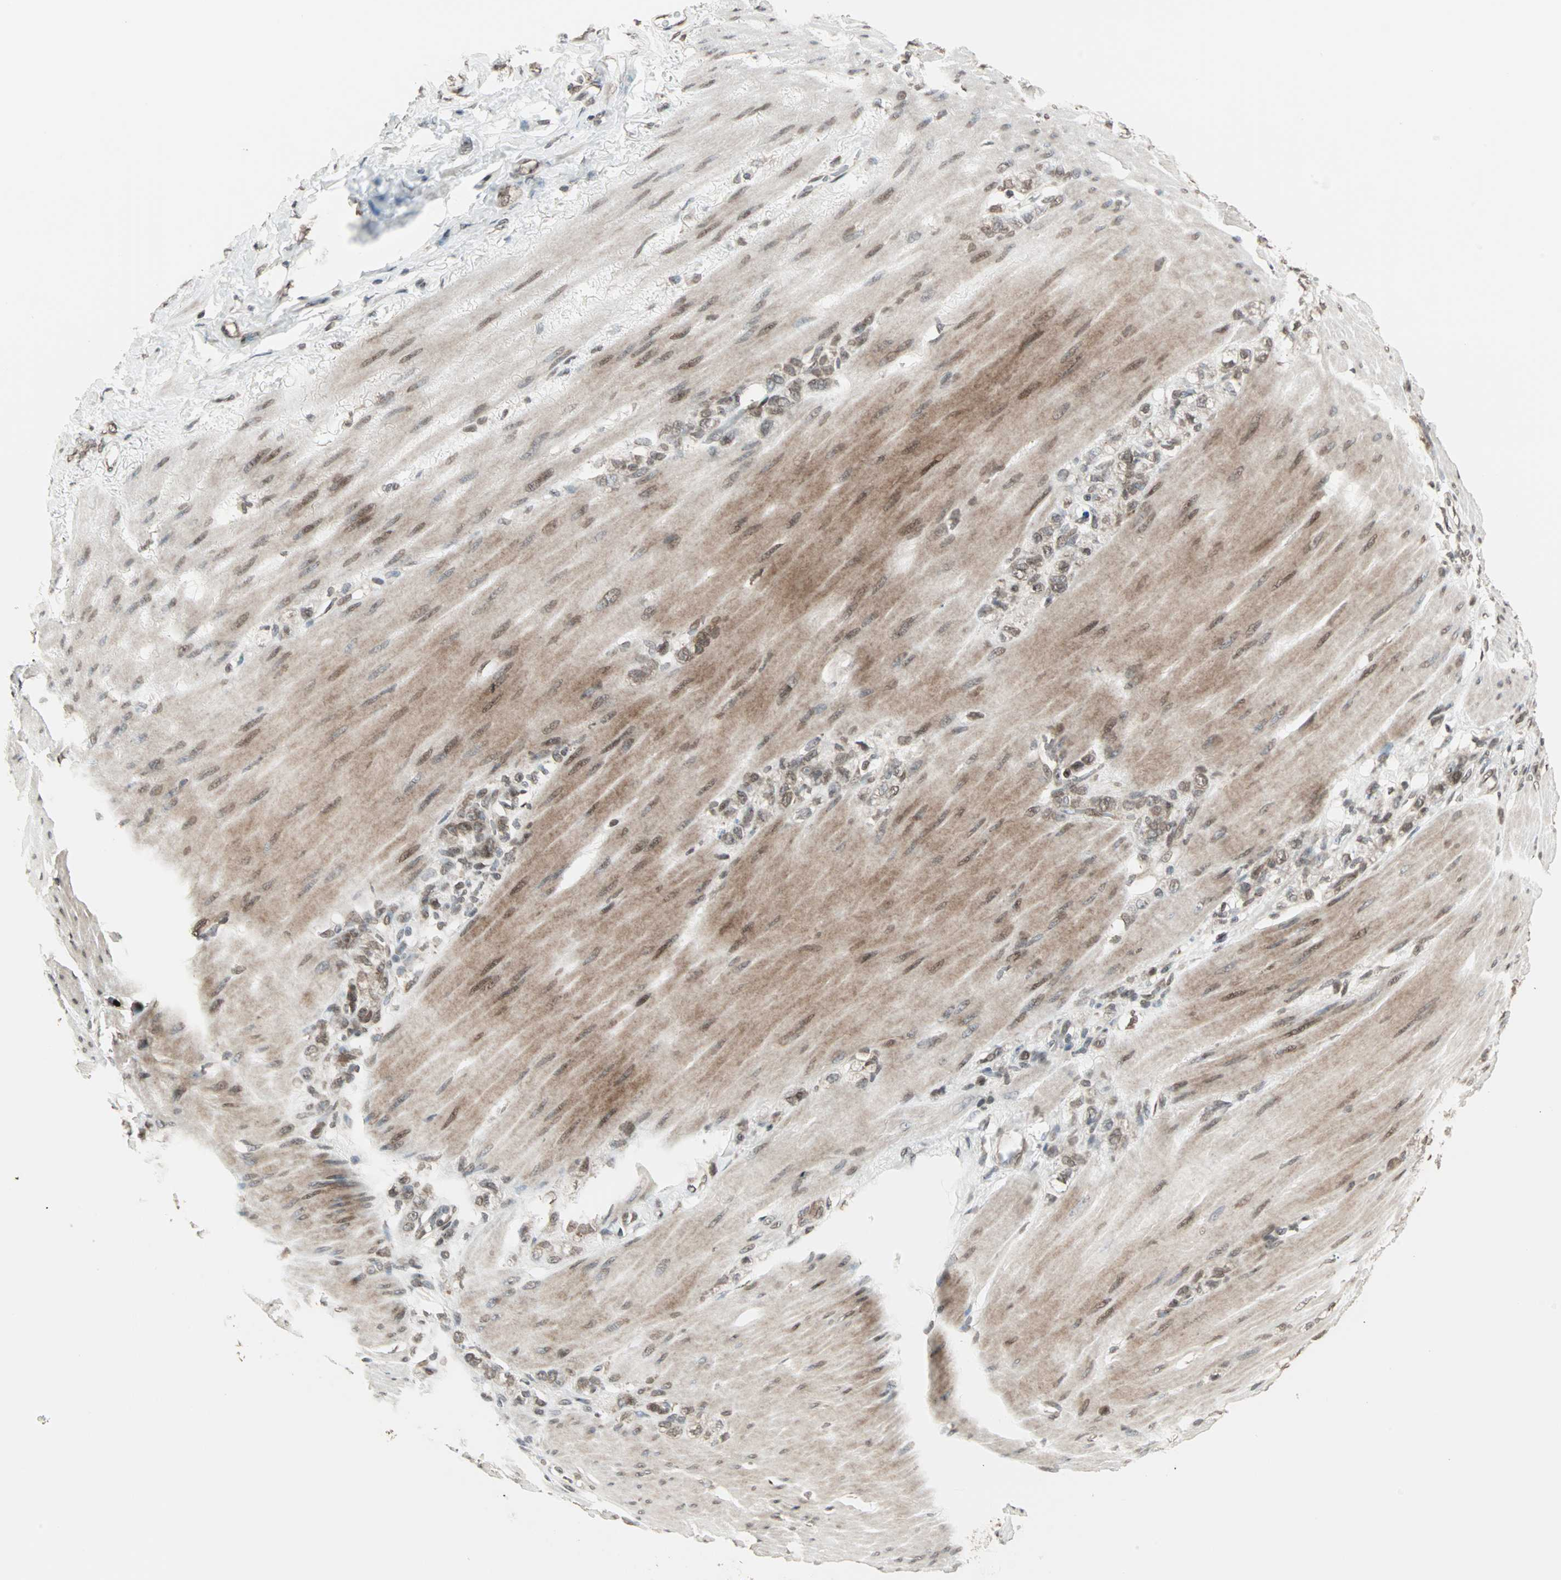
{"staining": {"intensity": "moderate", "quantity": "25%-75%", "location": "cytoplasmic/membranous,nuclear"}, "tissue": "stomach cancer", "cell_type": "Tumor cells", "image_type": "cancer", "snomed": [{"axis": "morphology", "description": "Adenocarcinoma, NOS"}, {"axis": "topography", "description": "Stomach"}], "caption": "DAB (3,3'-diaminobenzidine) immunohistochemical staining of human stomach cancer (adenocarcinoma) shows moderate cytoplasmic/membranous and nuclear protein staining in approximately 25%-75% of tumor cells.", "gene": "CBLC", "patient": {"sex": "male", "age": 82}}